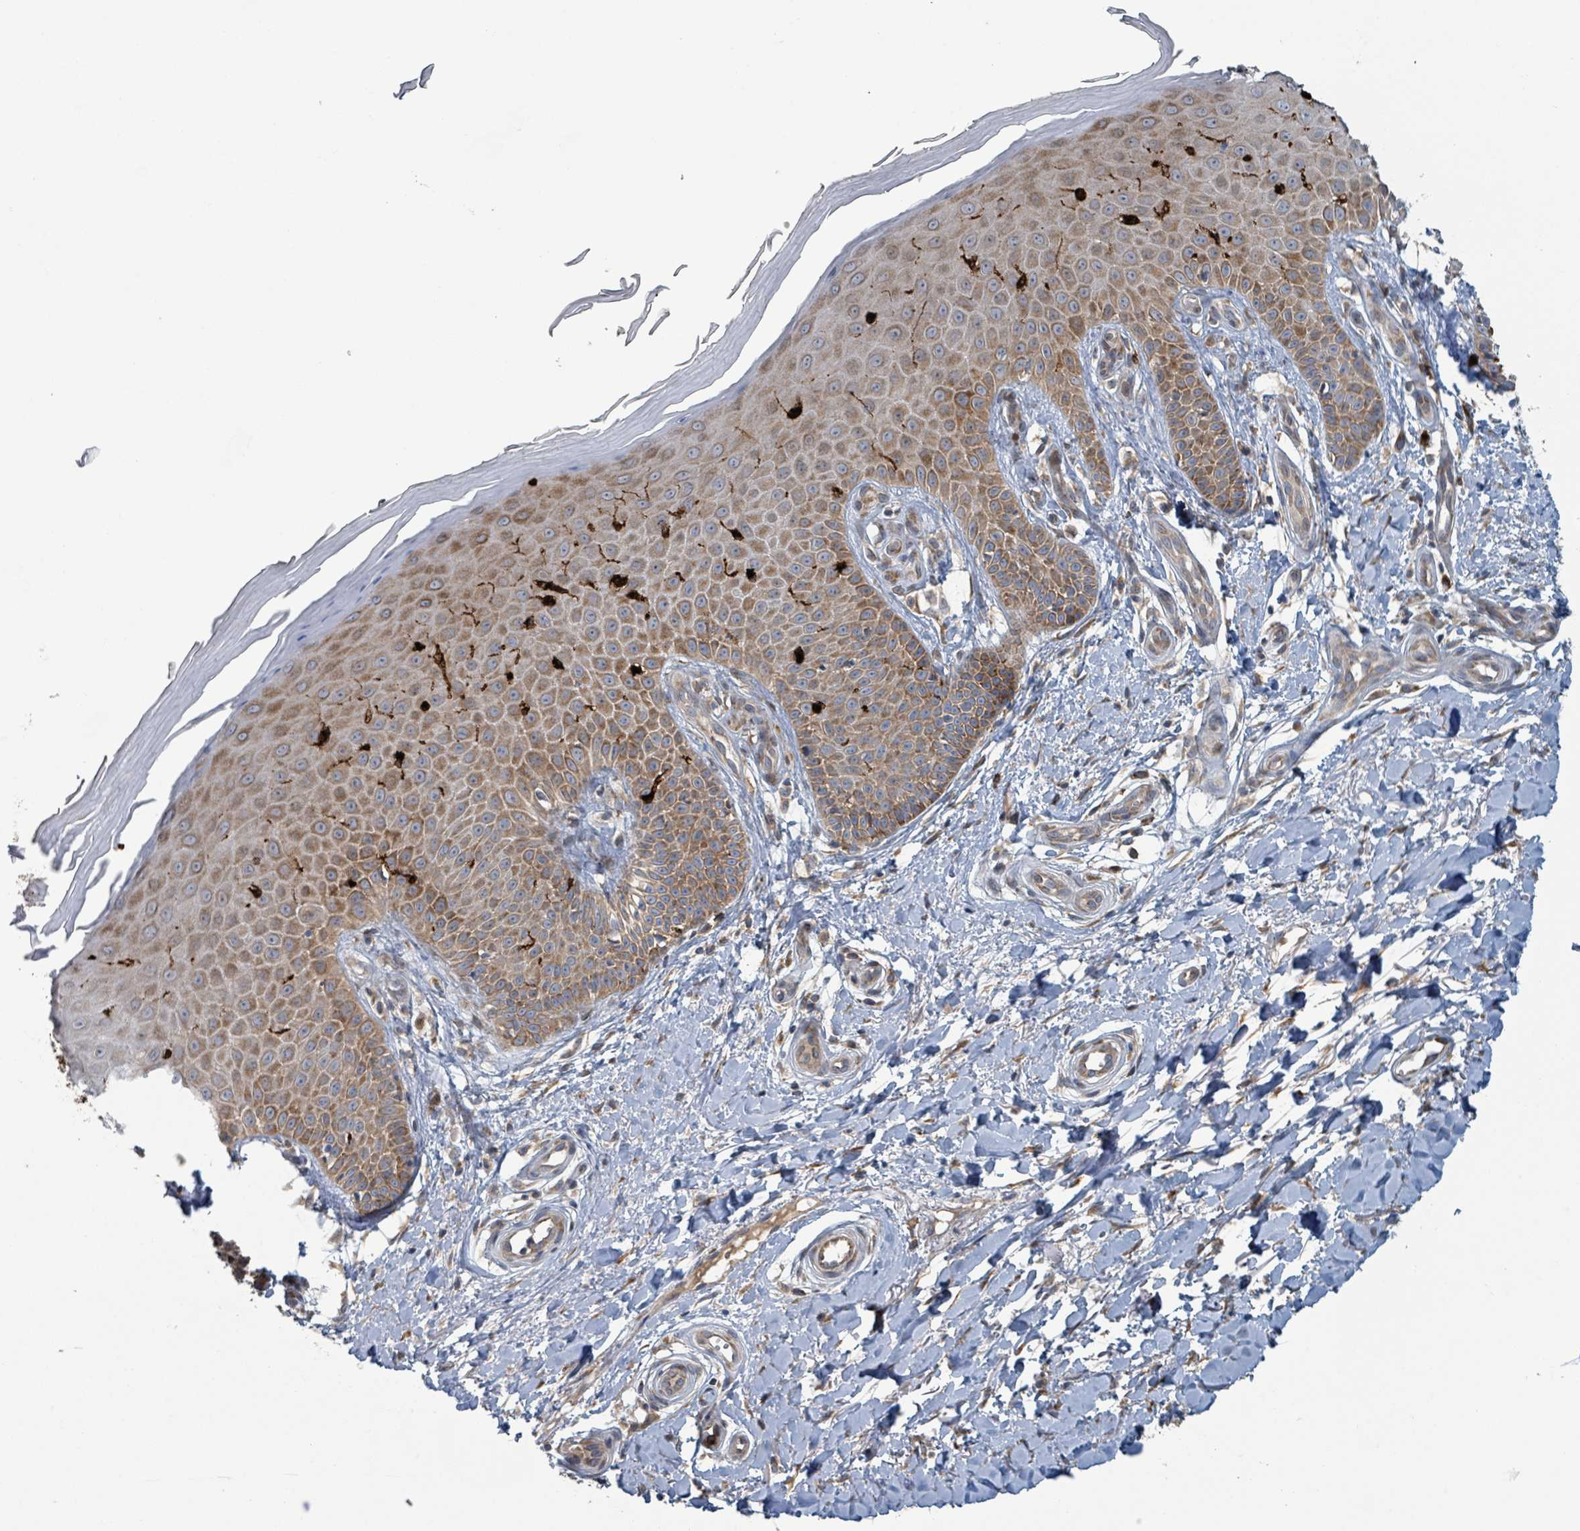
{"staining": {"intensity": "moderate", "quantity": ">75%", "location": "cytoplasmic/membranous"}, "tissue": "skin", "cell_type": "Fibroblasts", "image_type": "normal", "snomed": [{"axis": "morphology", "description": "Normal tissue, NOS"}, {"axis": "topography", "description": "Skin"}], "caption": "Moderate cytoplasmic/membranous protein staining is appreciated in approximately >75% of fibroblasts in skin. (DAB (3,3'-diaminobenzidine) IHC with brightfield microscopy, high magnification).", "gene": "OR51E1", "patient": {"sex": "male", "age": 81}}